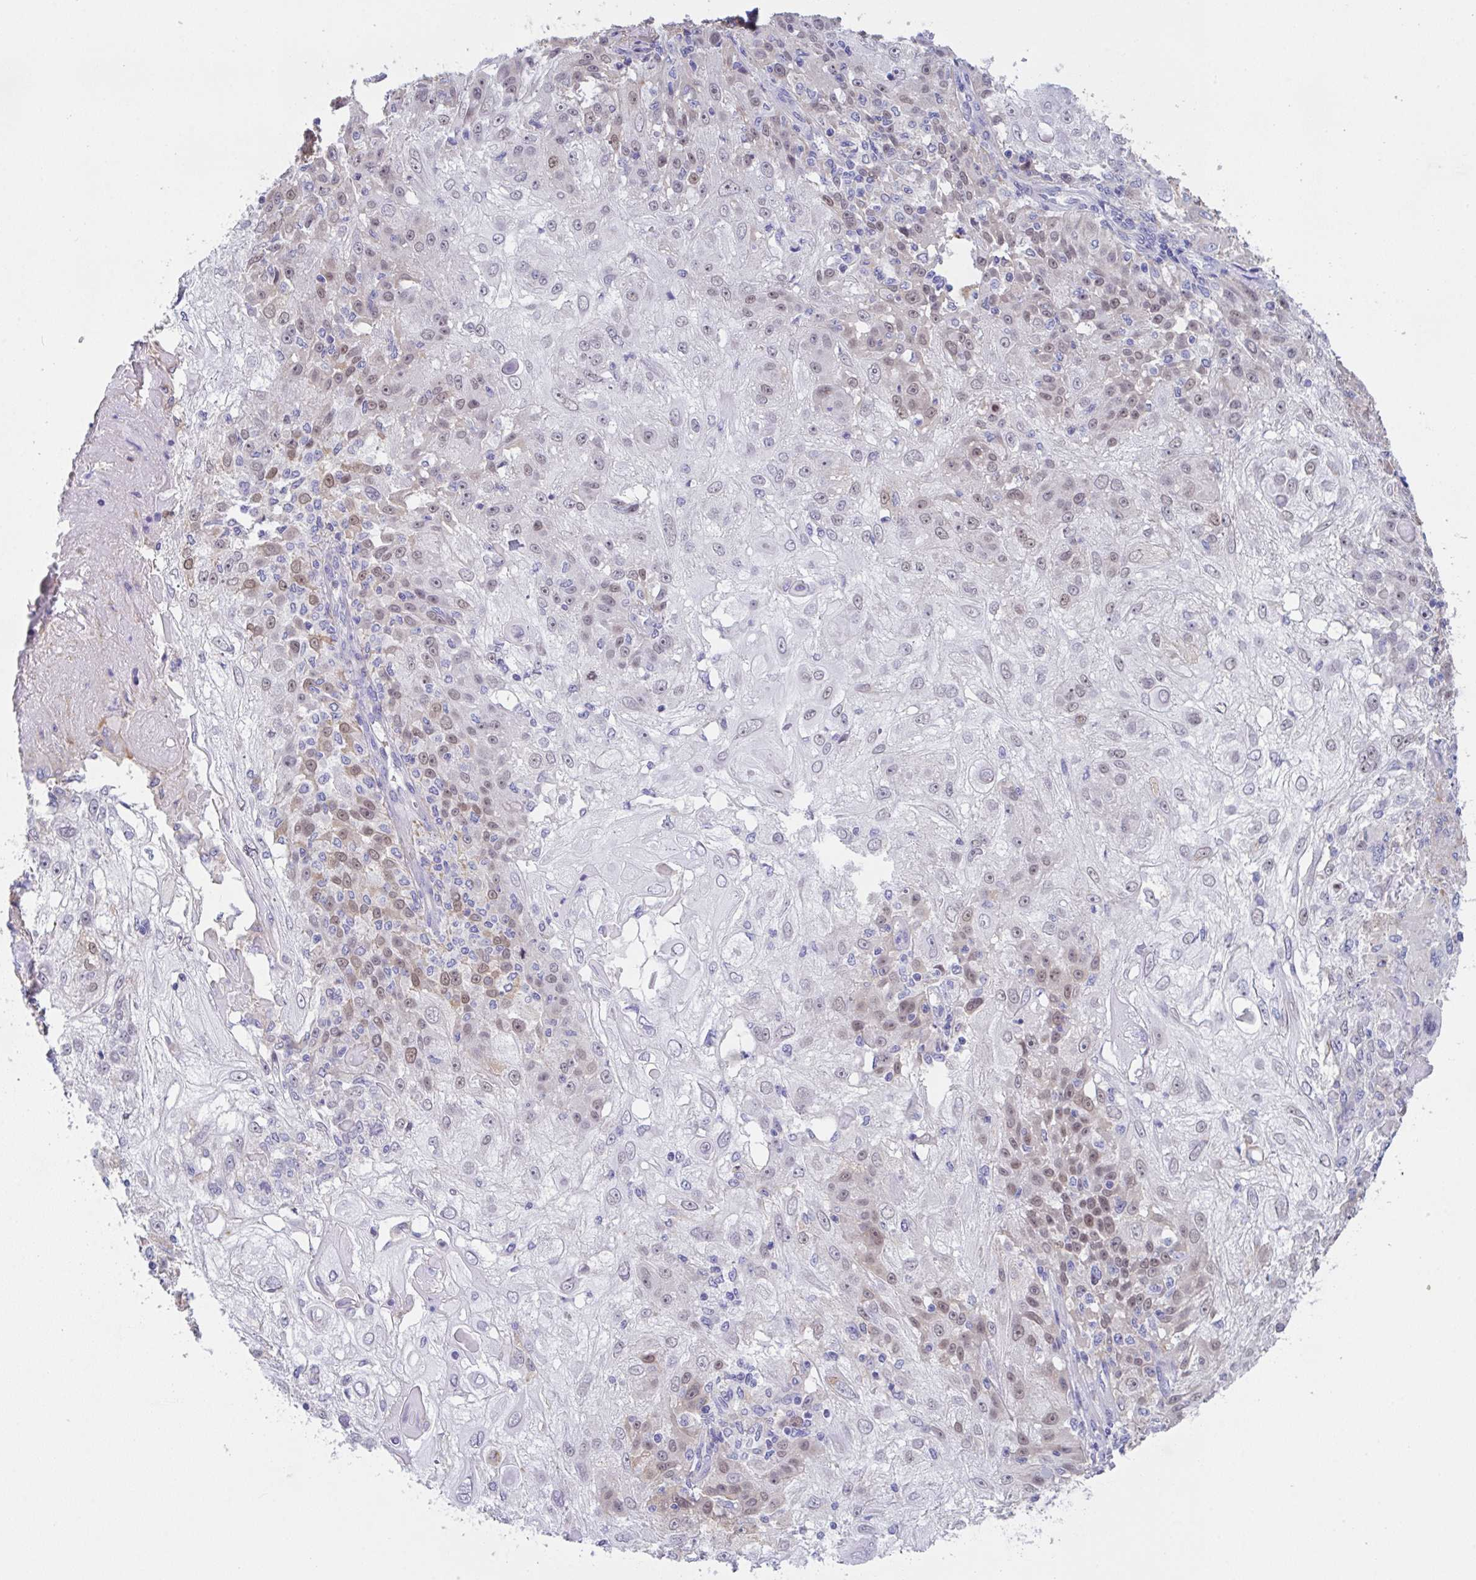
{"staining": {"intensity": "moderate", "quantity": "25%-75%", "location": "nuclear"}, "tissue": "skin cancer", "cell_type": "Tumor cells", "image_type": "cancer", "snomed": [{"axis": "morphology", "description": "Normal tissue, NOS"}, {"axis": "morphology", "description": "Squamous cell carcinoma, NOS"}, {"axis": "topography", "description": "Skin"}], "caption": "High-magnification brightfield microscopy of skin squamous cell carcinoma stained with DAB (brown) and counterstained with hematoxylin (blue). tumor cells exhibit moderate nuclear expression is appreciated in about25%-75% of cells. (DAB (3,3'-diaminobenzidine) = brown stain, brightfield microscopy at high magnification).", "gene": "TFAP2C", "patient": {"sex": "female", "age": 83}}